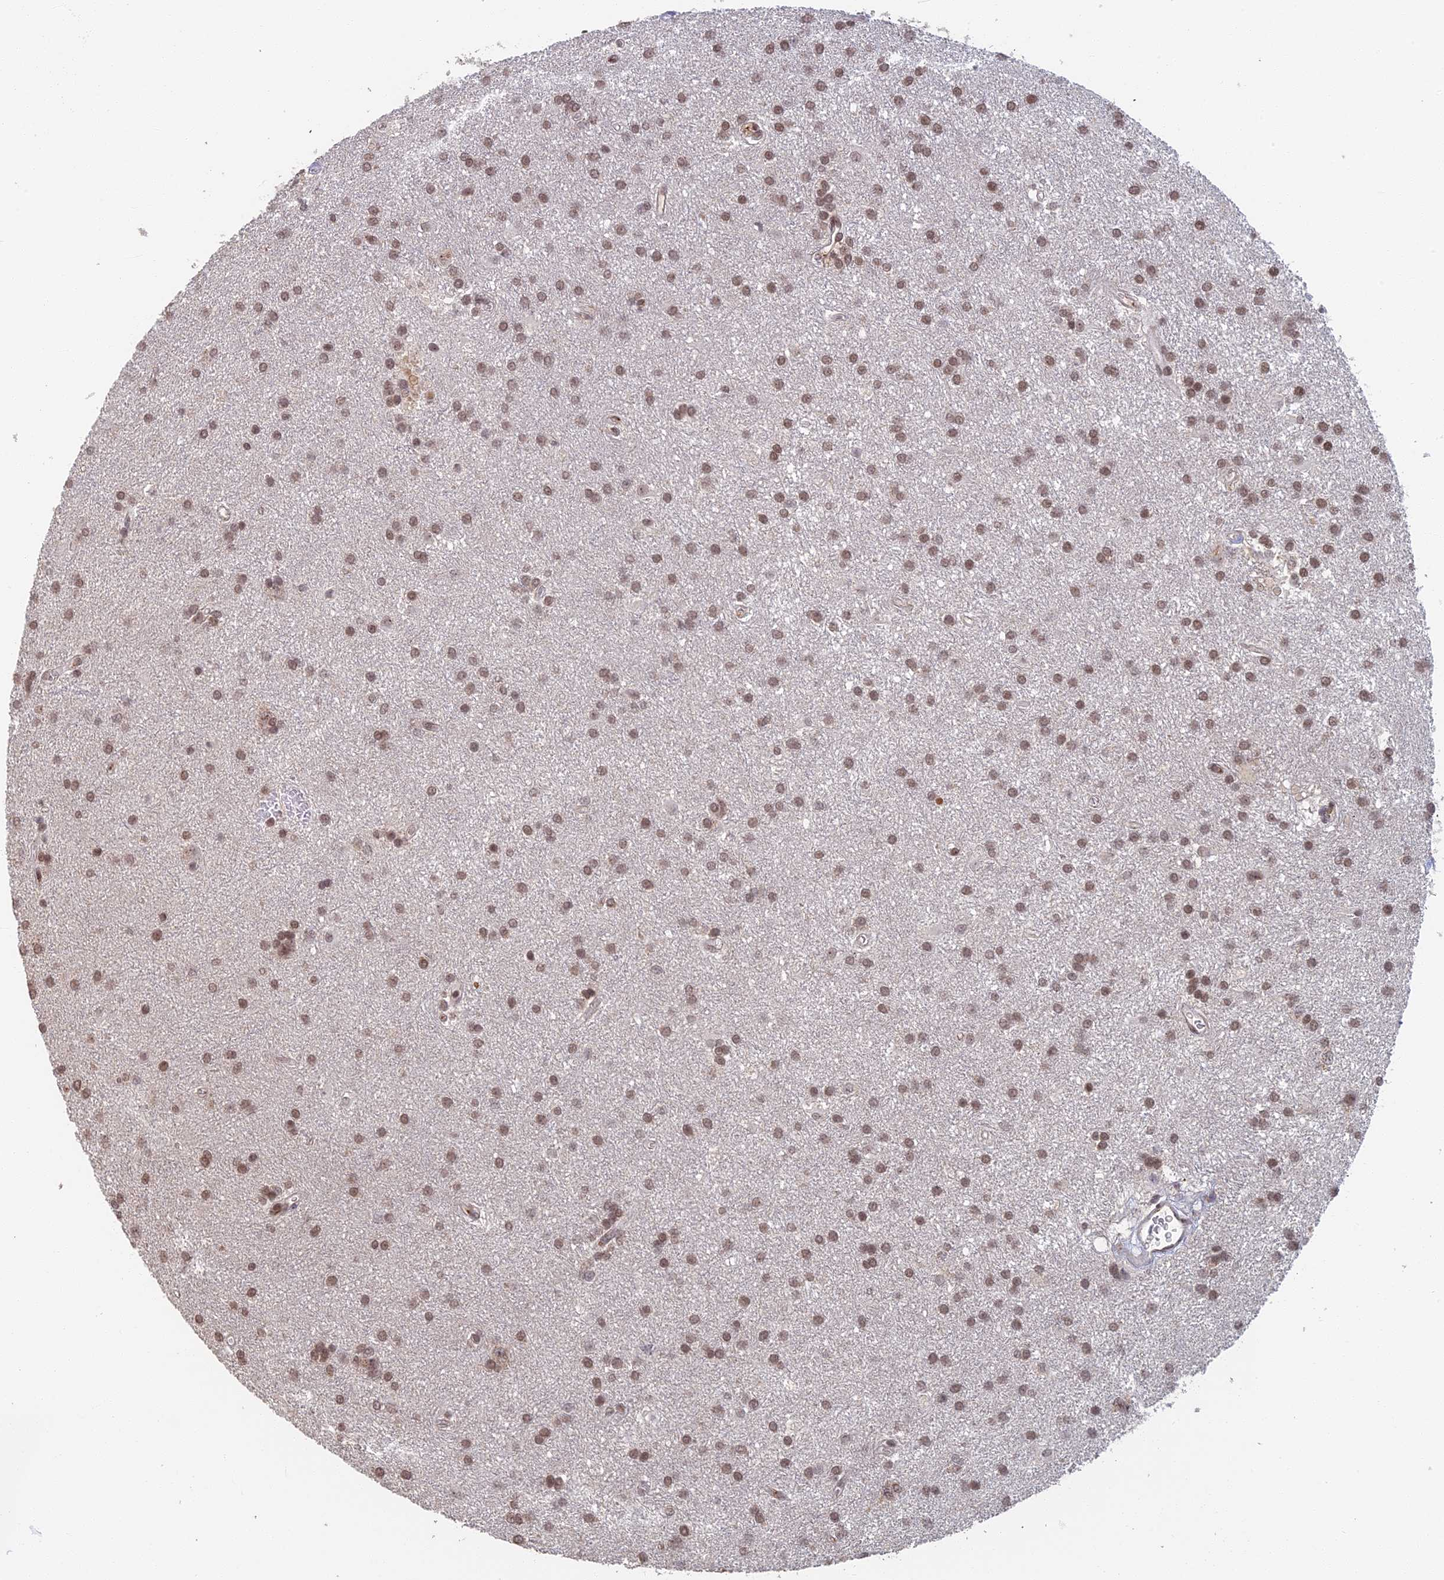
{"staining": {"intensity": "weak", "quantity": ">75%", "location": "nuclear"}, "tissue": "glioma", "cell_type": "Tumor cells", "image_type": "cancer", "snomed": [{"axis": "morphology", "description": "Glioma, malignant, Low grade"}, {"axis": "topography", "description": "Brain"}], "caption": "Protein staining displays weak nuclear staining in approximately >75% of tumor cells in glioma.", "gene": "GPATCH1", "patient": {"sex": "male", "age": 66}}